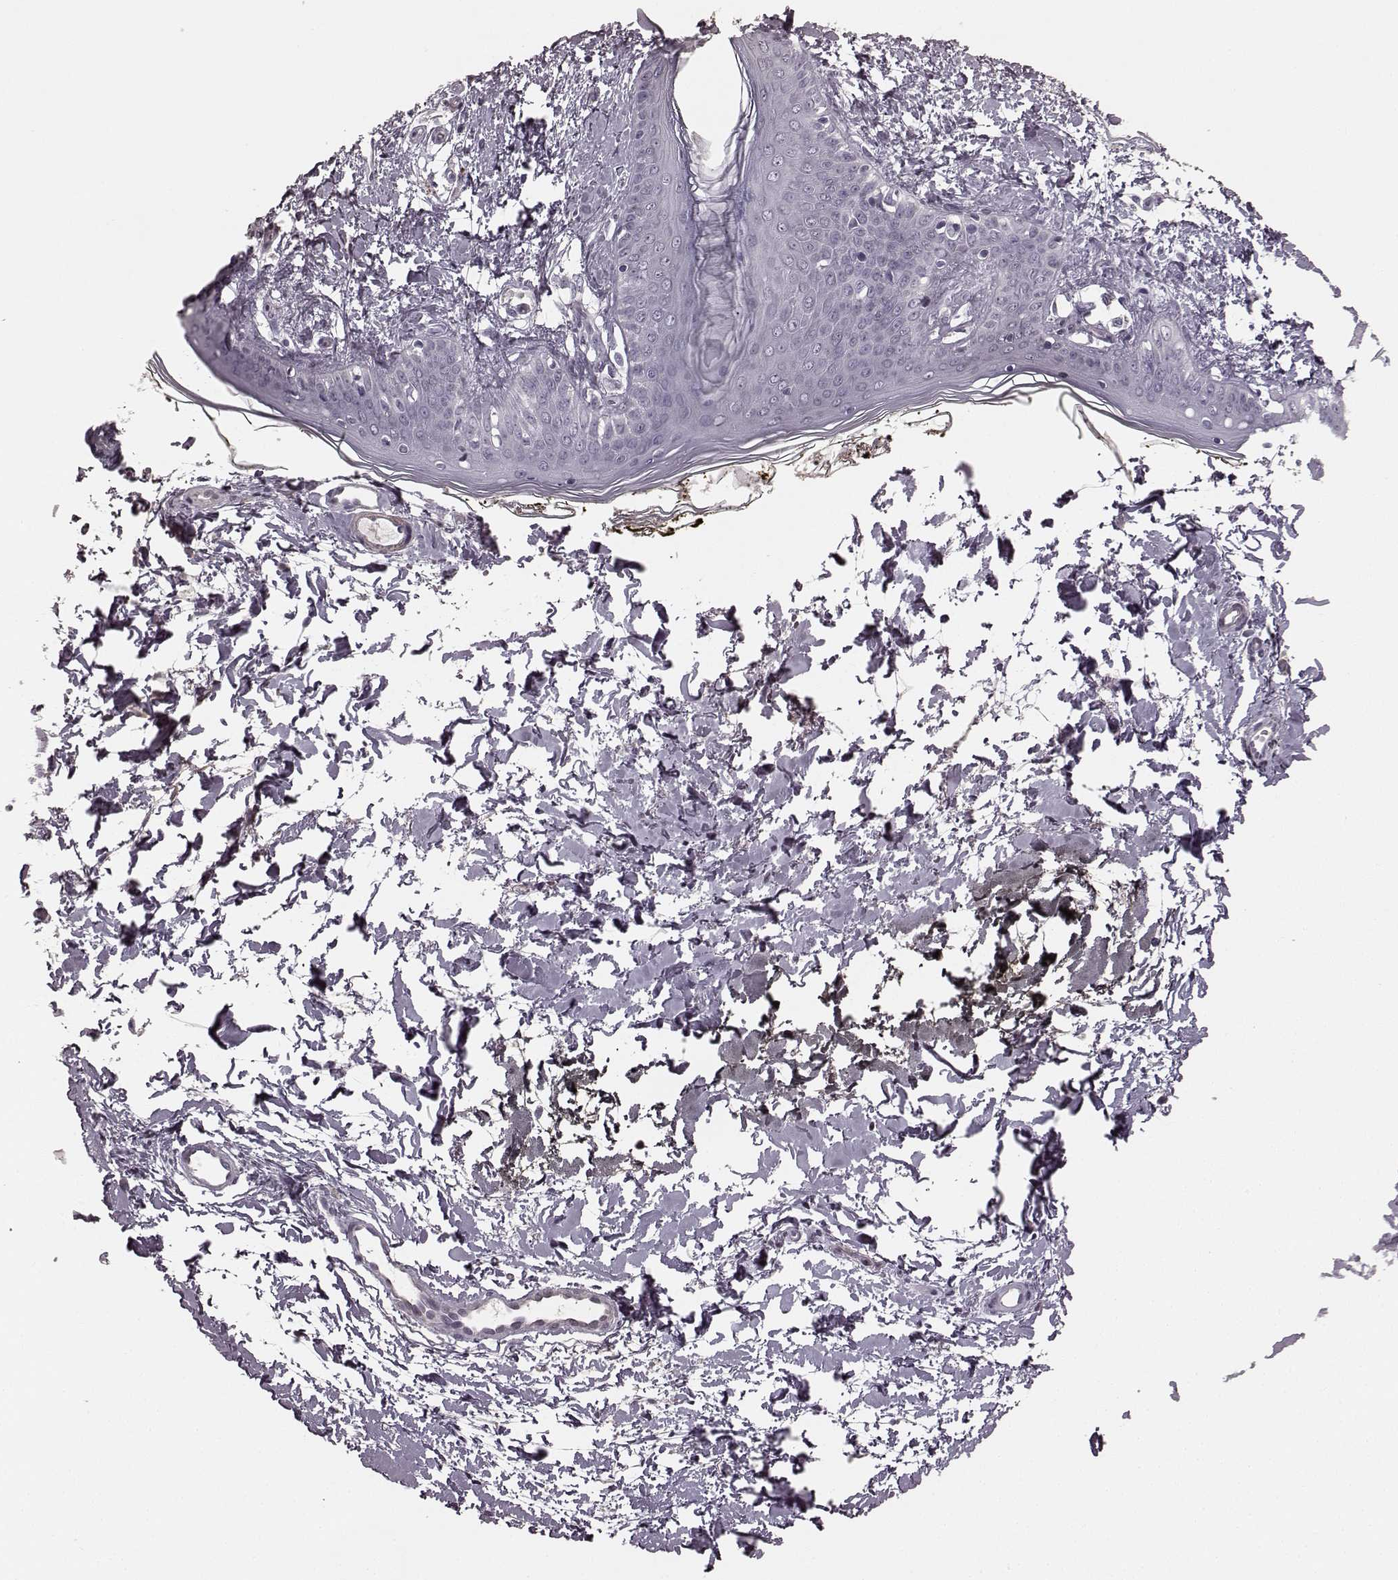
{"staining": {"intensity": "negative", "quantity": "none", "location": "none"}, "tissue": "skin", "cell_type": "Fibroblasts", "image_type": "normal", "snomed": [{"axis": "morphology", "description": "Normal tissue, NOS"}, {"axis": "topography", "description": "Skin"}], "caption": "The photomicrograph shows no significant positivity in fibroblasts of skin.", "gene": "RIT2", "patient": {"sex": "female", "age": 34}}